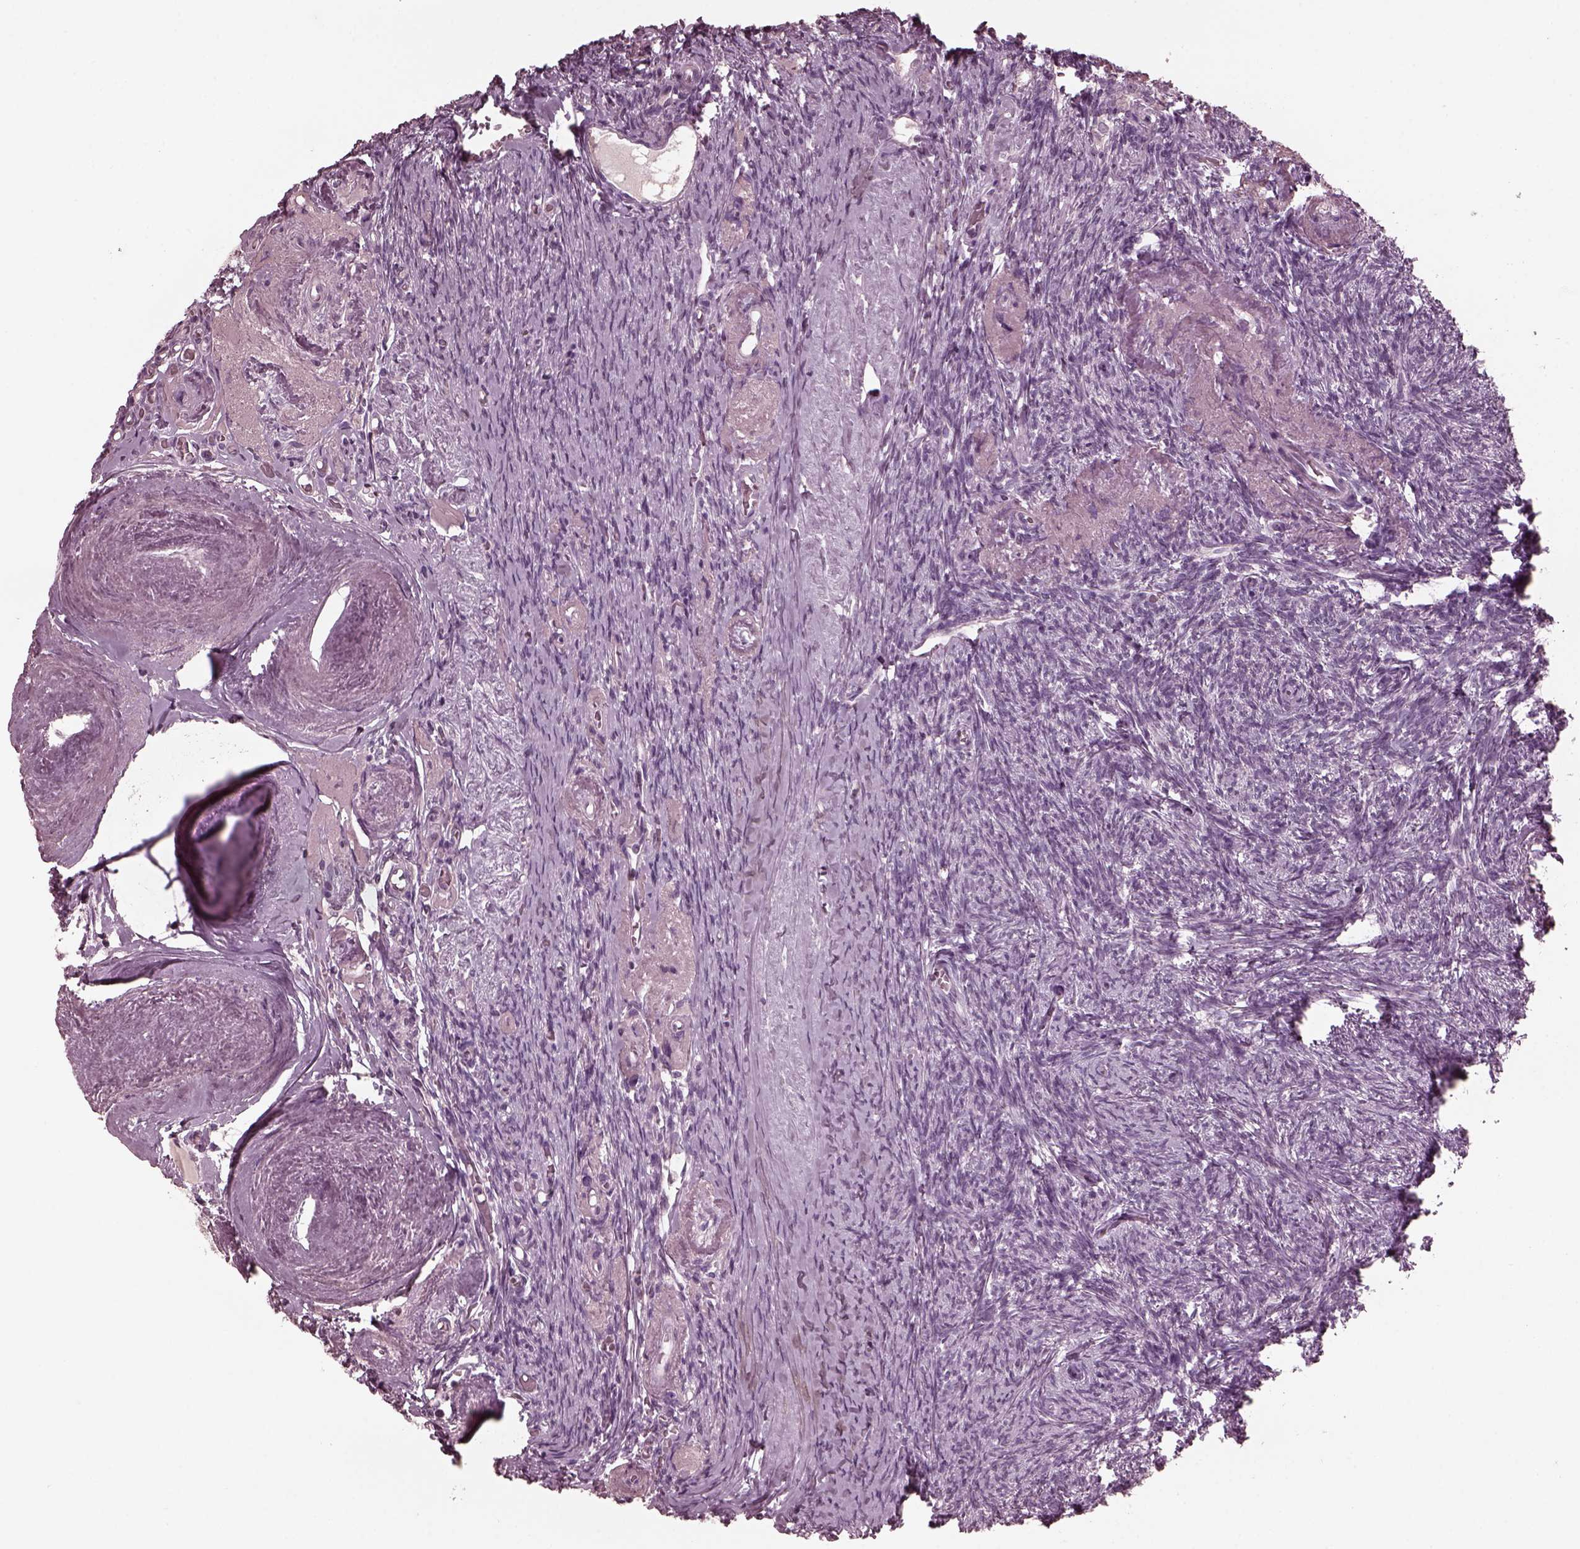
{"staining": {"intensity": "negative", "quantity": "none", "location": "none"}, "tissue": "ovary", "cell_type": "Ovarian stroma cells", "image_type": "normal", "snomed": [{"axis": "morphology", "description": "Normal tissue, NOS"}, {"axis": "topography", "description": "Ovary"}], "caption": "High magnification brightfield microscopy of unremarkable ovary stained with DAB (3,3'-diaminobenzidine) (brown) and counterstained with hematoxylin (blue): ovarian stroma cells show no significant expression.", "gene": "CGA", "patient": {"sex": "female", "age": 72}}